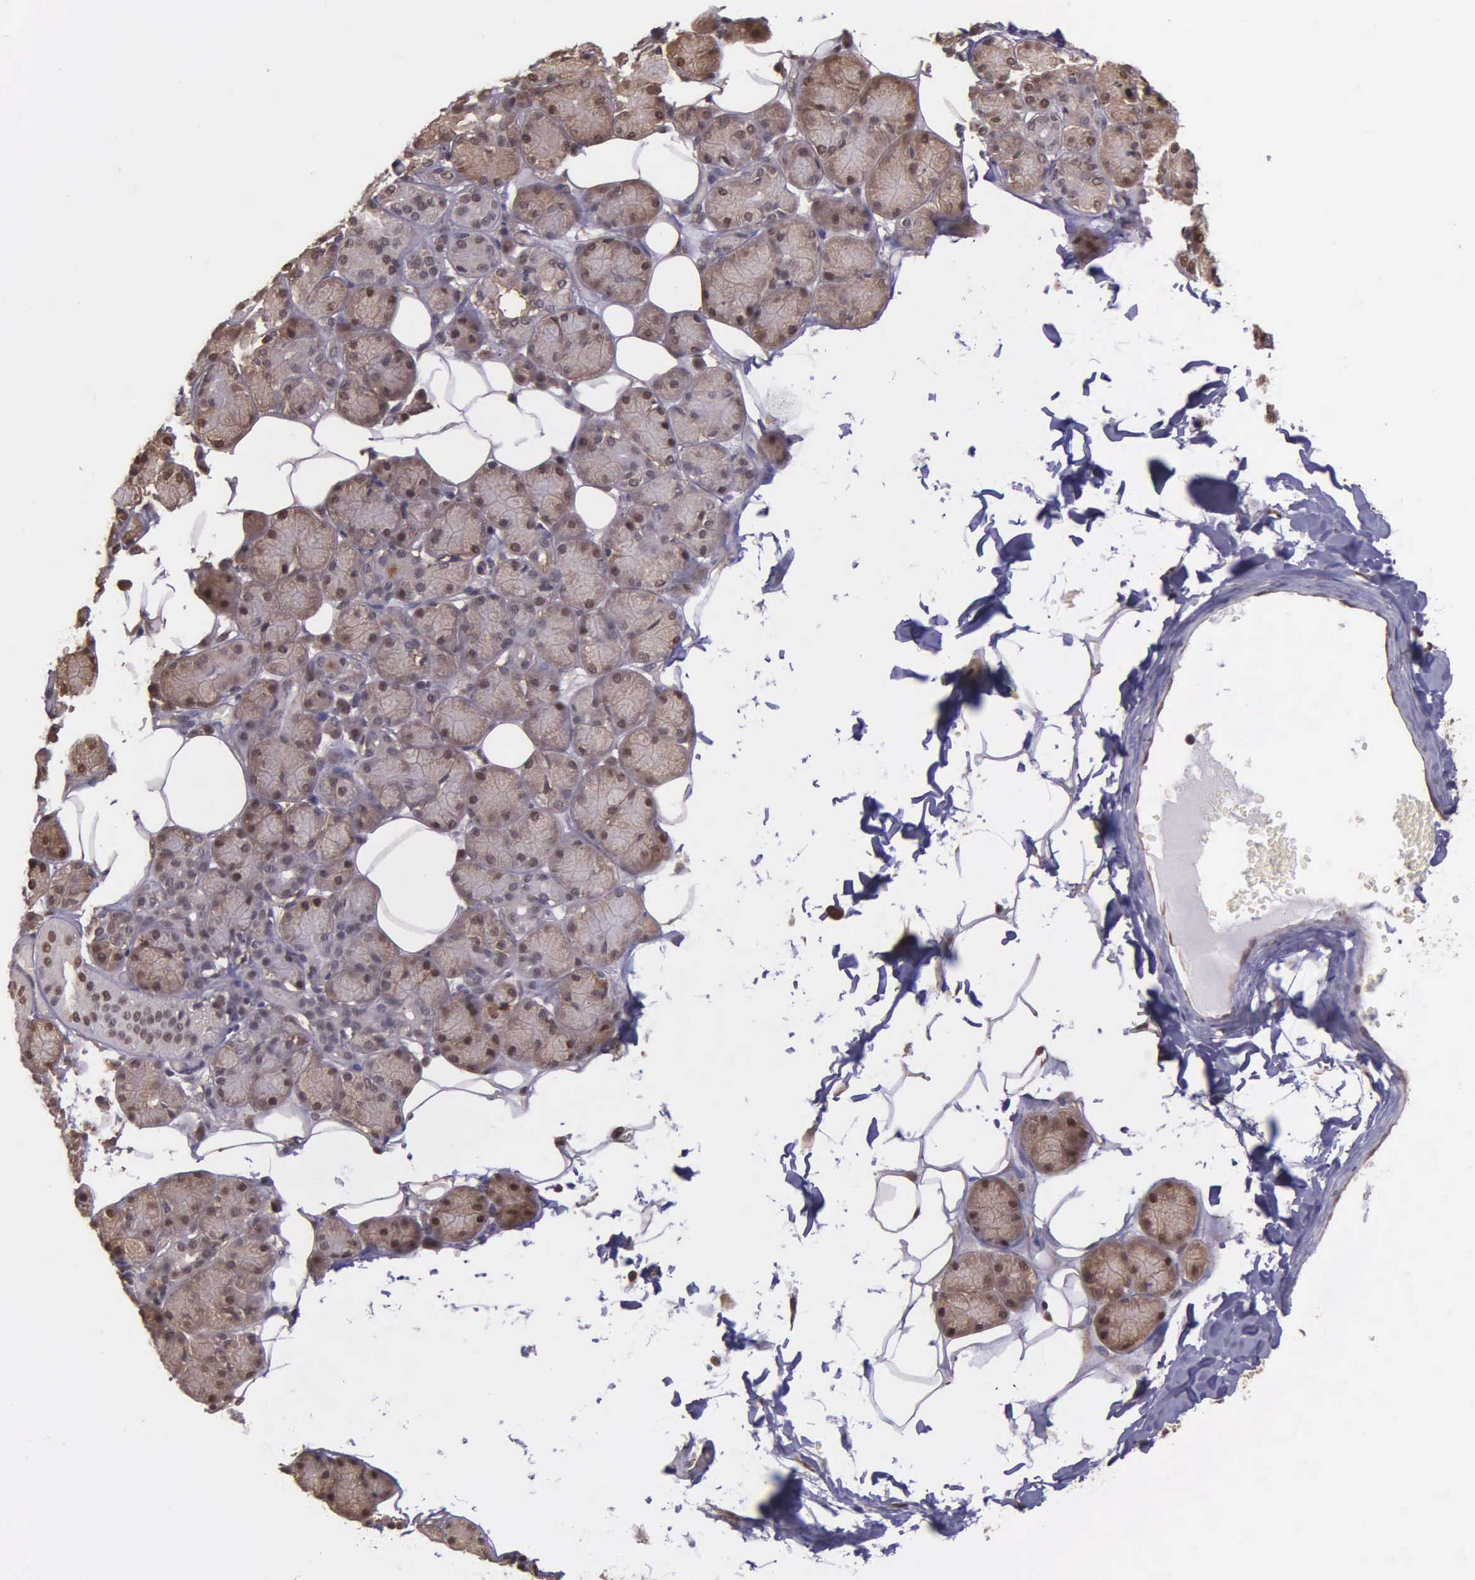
{"staining": {"intensity": "weak", "quantity": ">75%", "location": "cytoplasmic/membranous,nuclear"}, "tissue": "salivary gland", "cell_type": "Glandular cells", "image_type": "normal", "snomed": [{"axis": "morphology", "description": "Normal tissue, NOS"}, {"axis": "topography", "description": "Salivary gland"}], "caption": "An immunohistochemistry micrograph of unremarkable tissue is shown. Protein staining in brown highlights weak cytoplasmic/membranous,nuclear positivity in salivary gland within glandular cells. (Brightfield microscopy of DAB IHC at high magnification).", "gene": "PSMC1", "patient": {"sex": "male", "age": 54}}